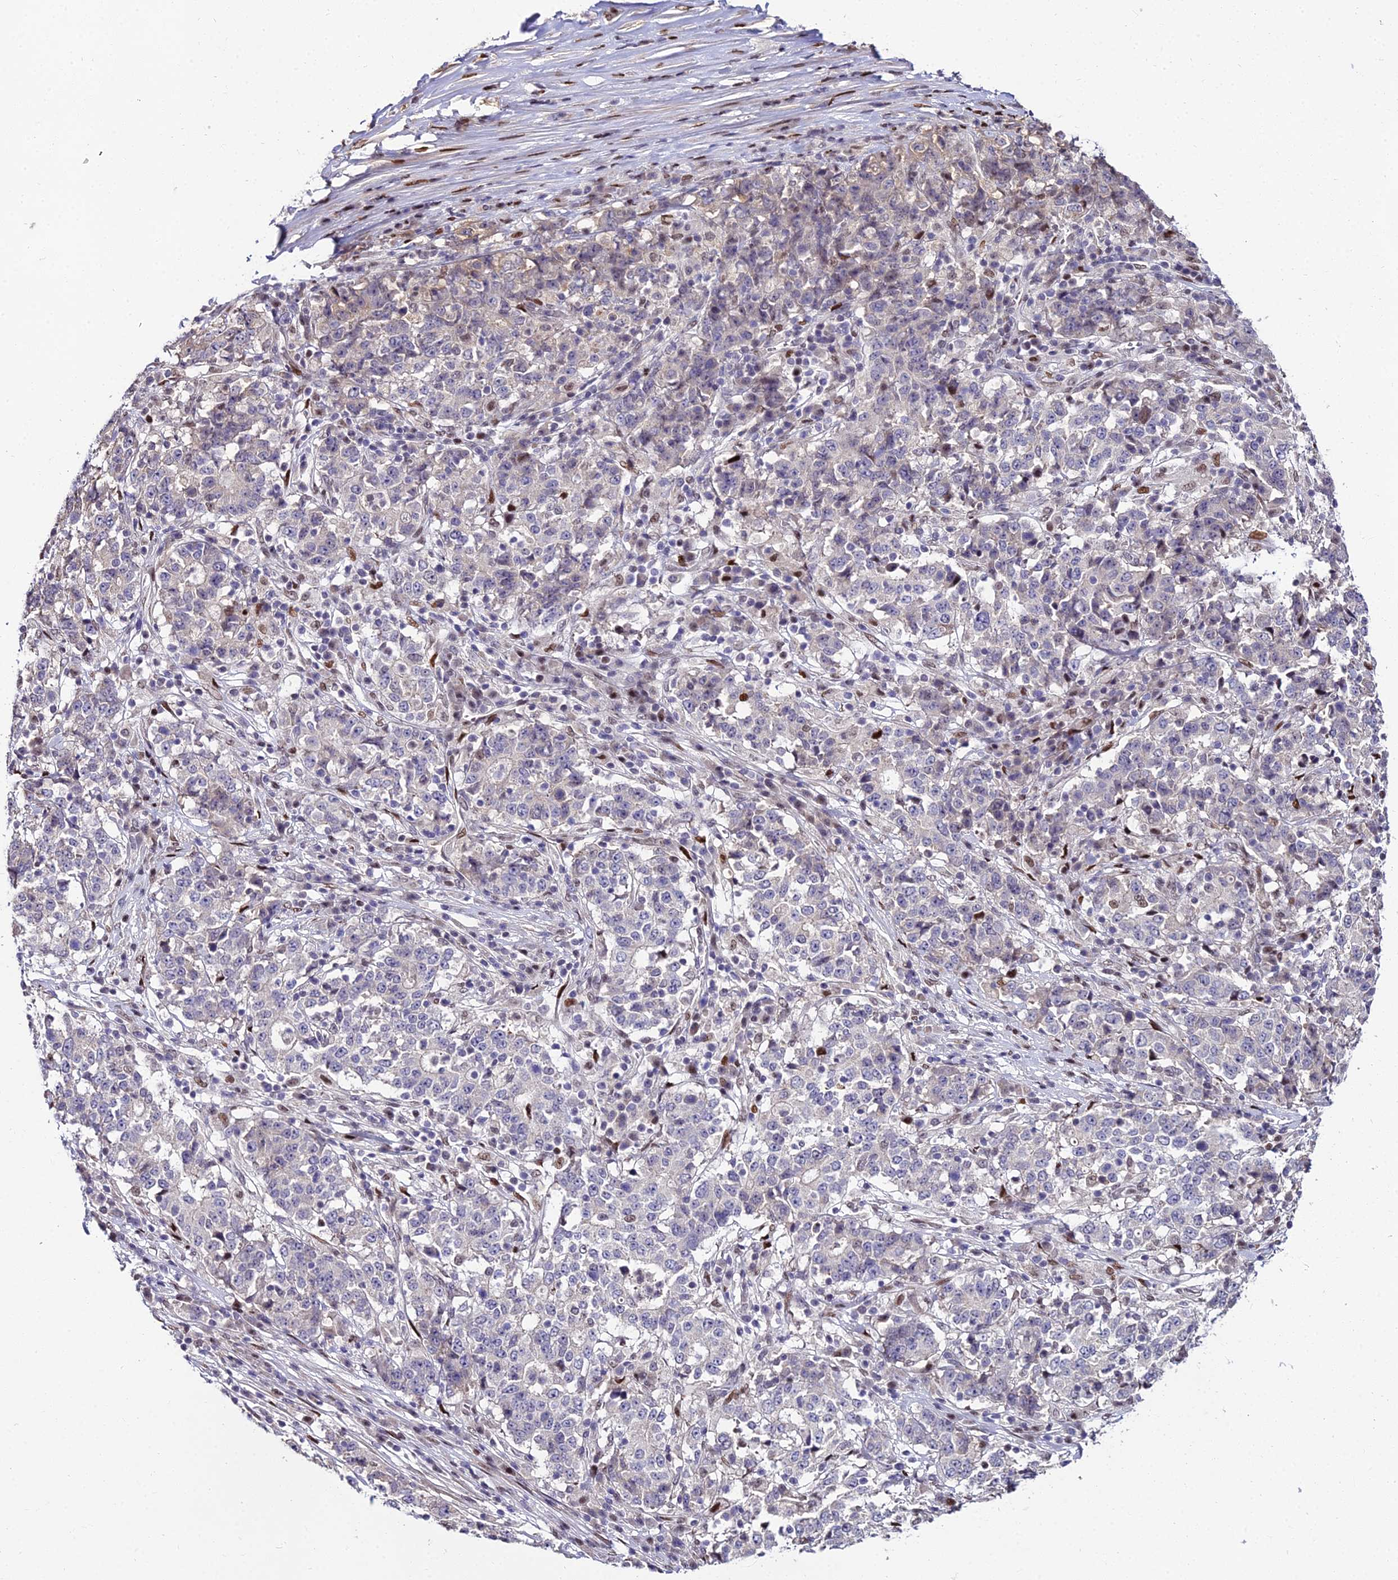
{"staining": {"intensity": "negative", "quantity": "none", "location": "none"}, "tissue": "stomach cancer", "cell_type": "Tumor cells", "image_type": "cancer", "snomed": [{"axis": "morphology", "description": "Adenocarcinoma, NOS"}, {"axis": "topography", "description": "Stomach"}], "caption": "DAB (3,3'-diaminobenzidine) immunohistochemical staining of human stomach cancer (adenocarcinoma) reveals no significant expression in tumor cells.", "gene": "ZNF707", "patient": {"sex": "male", "age": 59}}